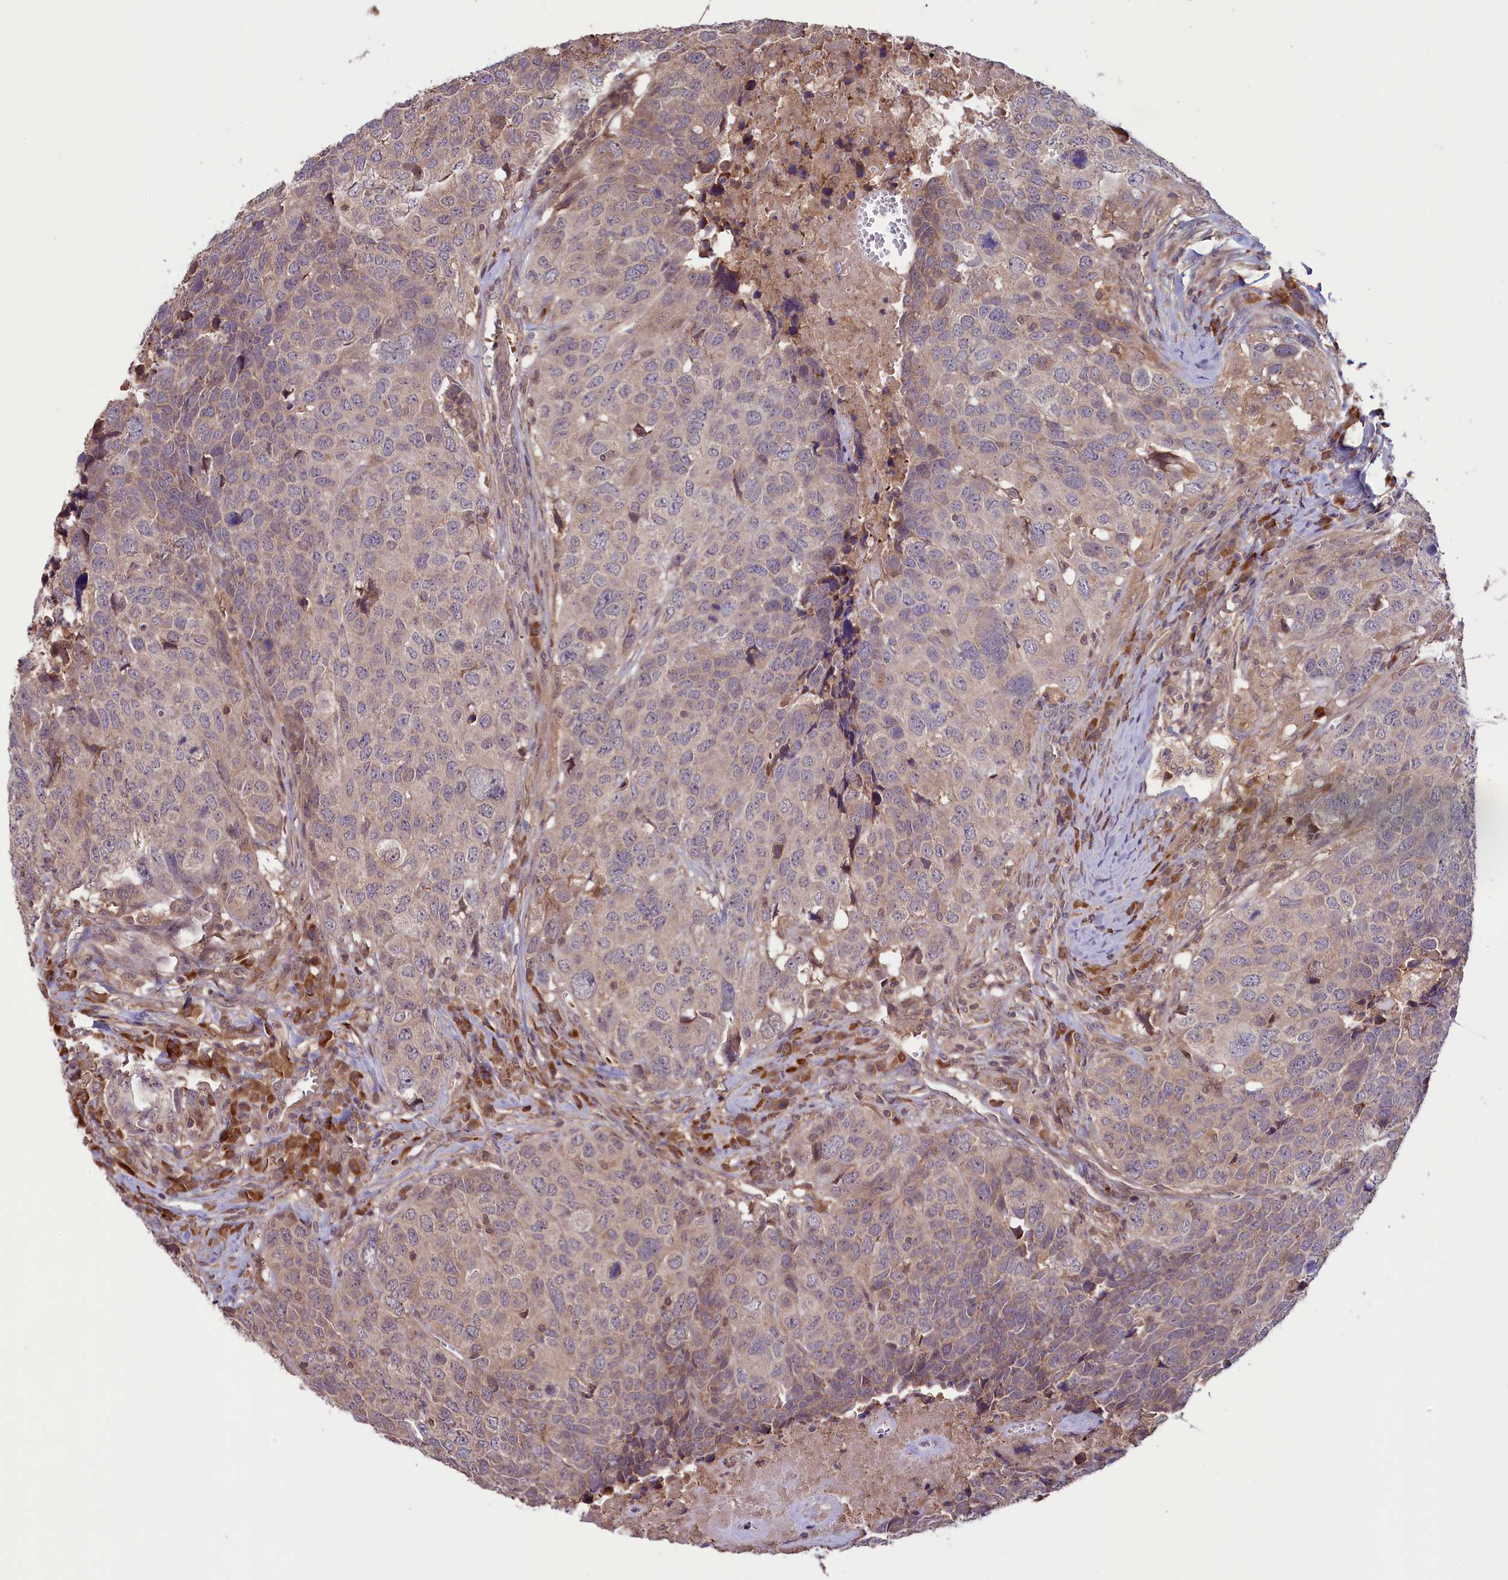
{"staining": {"intensity": "negative", "quantity": "none", "location": "none"}, "tissue": "head and neck cancer", "cell_type": "Tumor cells", "image_type": "cancer", "snomed": [{"axis": "morphology", "description": "Squamous cell carcinoma, NOS"}, {"axis": "topography", "description": "Head-Neck"}], "caption": "This micrograph is of head and neck cancer (squamous cell carcinoma) stained with IHC to label a protein in brown with the nuclei are counter-stained blue. There is no expression in tumor cells. (DAB immunohistochemistry (IHC), high magnification).", "gene": "RIC8A", "patient": {"sex": "male", "age": 66}}